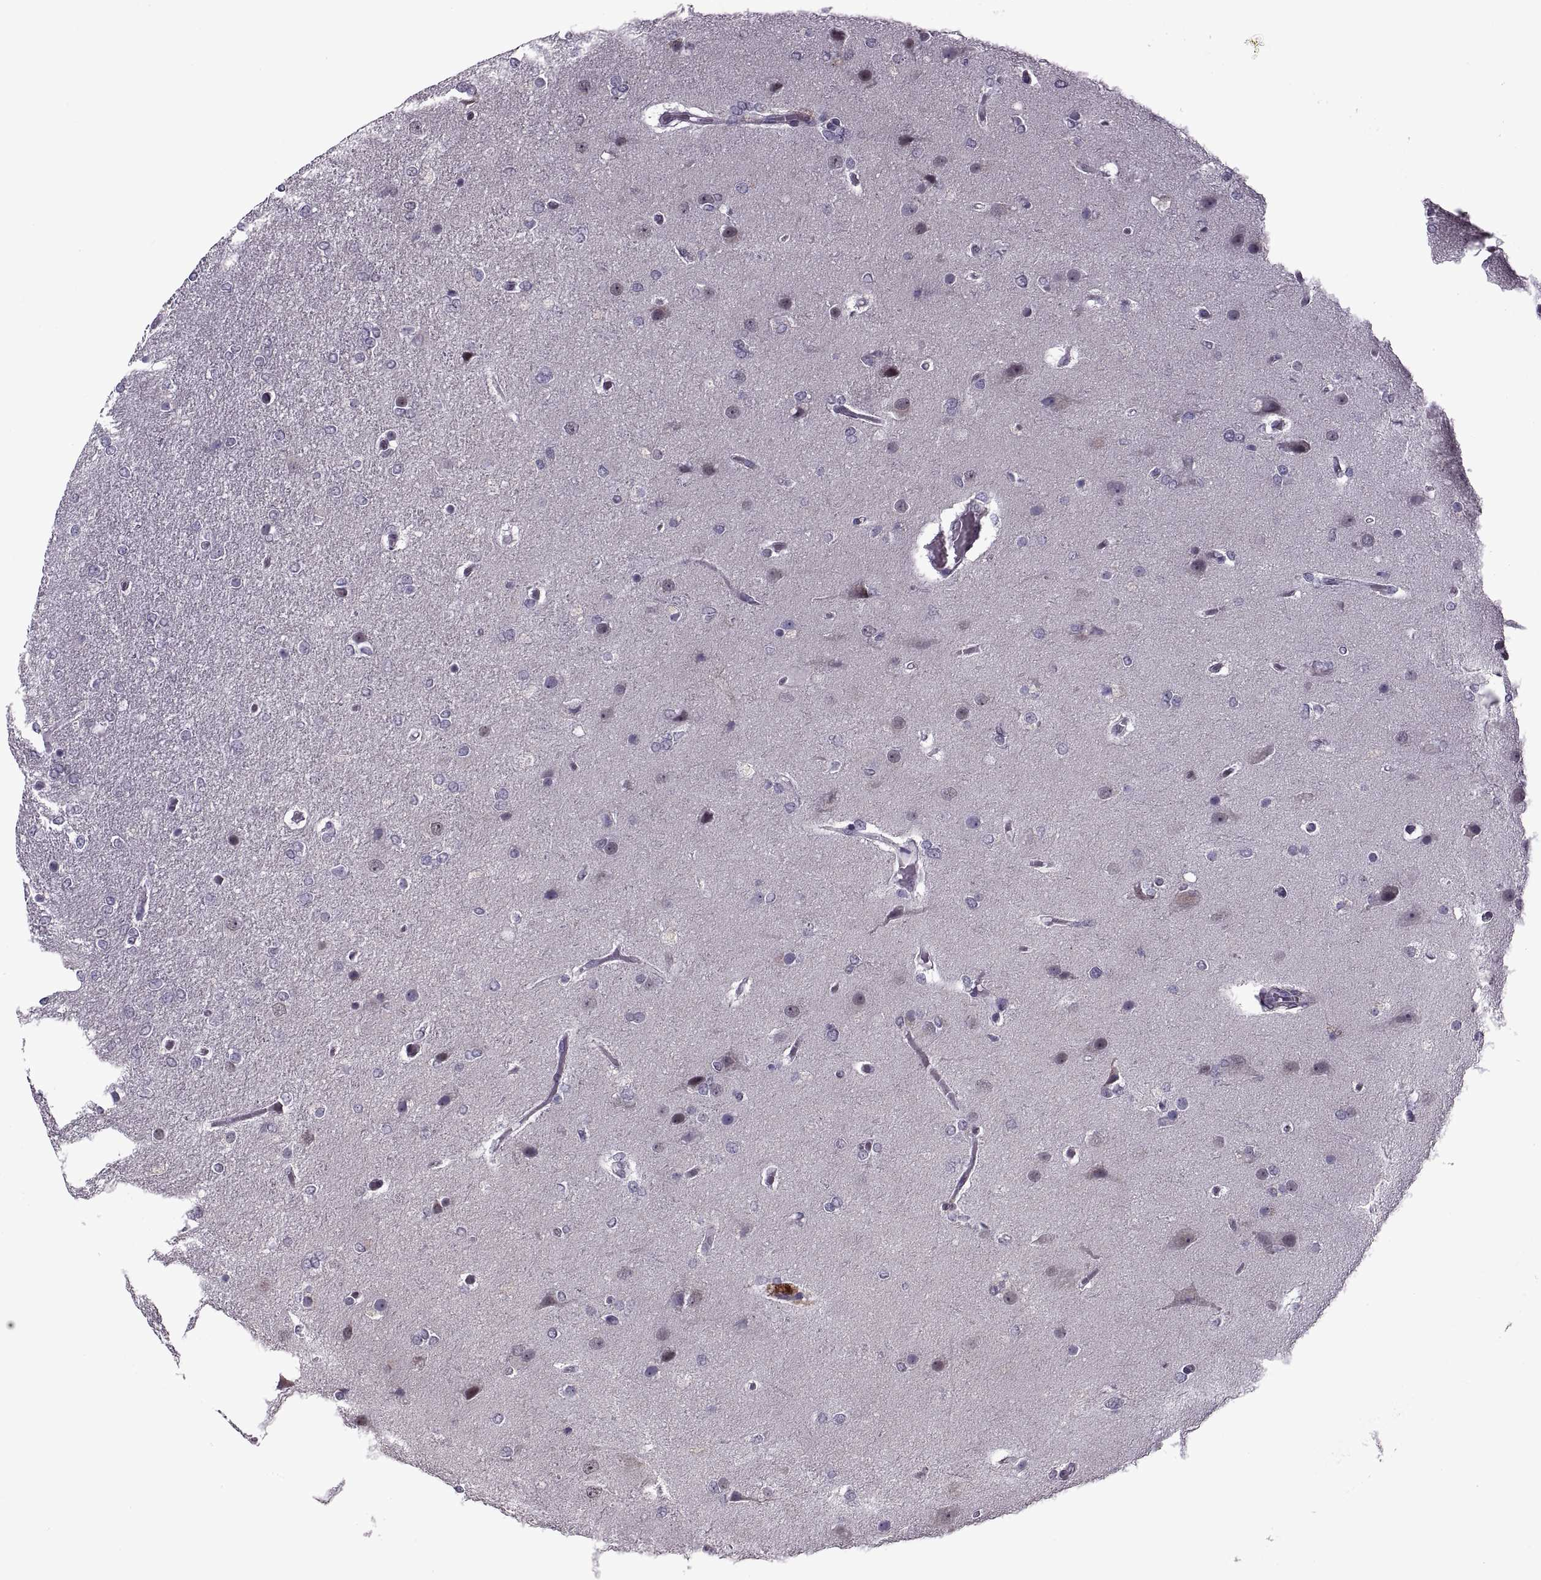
{"staining": {"intensity": "negative", "quantity": "none", "location": "none"}, "tissue": "glioma", "cell_type": "Tumor cells", "image_type": "cancer", "snomed": [{"axis": "morphology", "description": "Glioma, malignant, High grade"}, {"axis": "topography", "description": "Brain"}], "caption": "Tumor cells are negative for protein expression in human glioma. (DAB IHC, high magnification).", "gene": "PRSS37", "patient": {"sex": "female", "age": 61}}